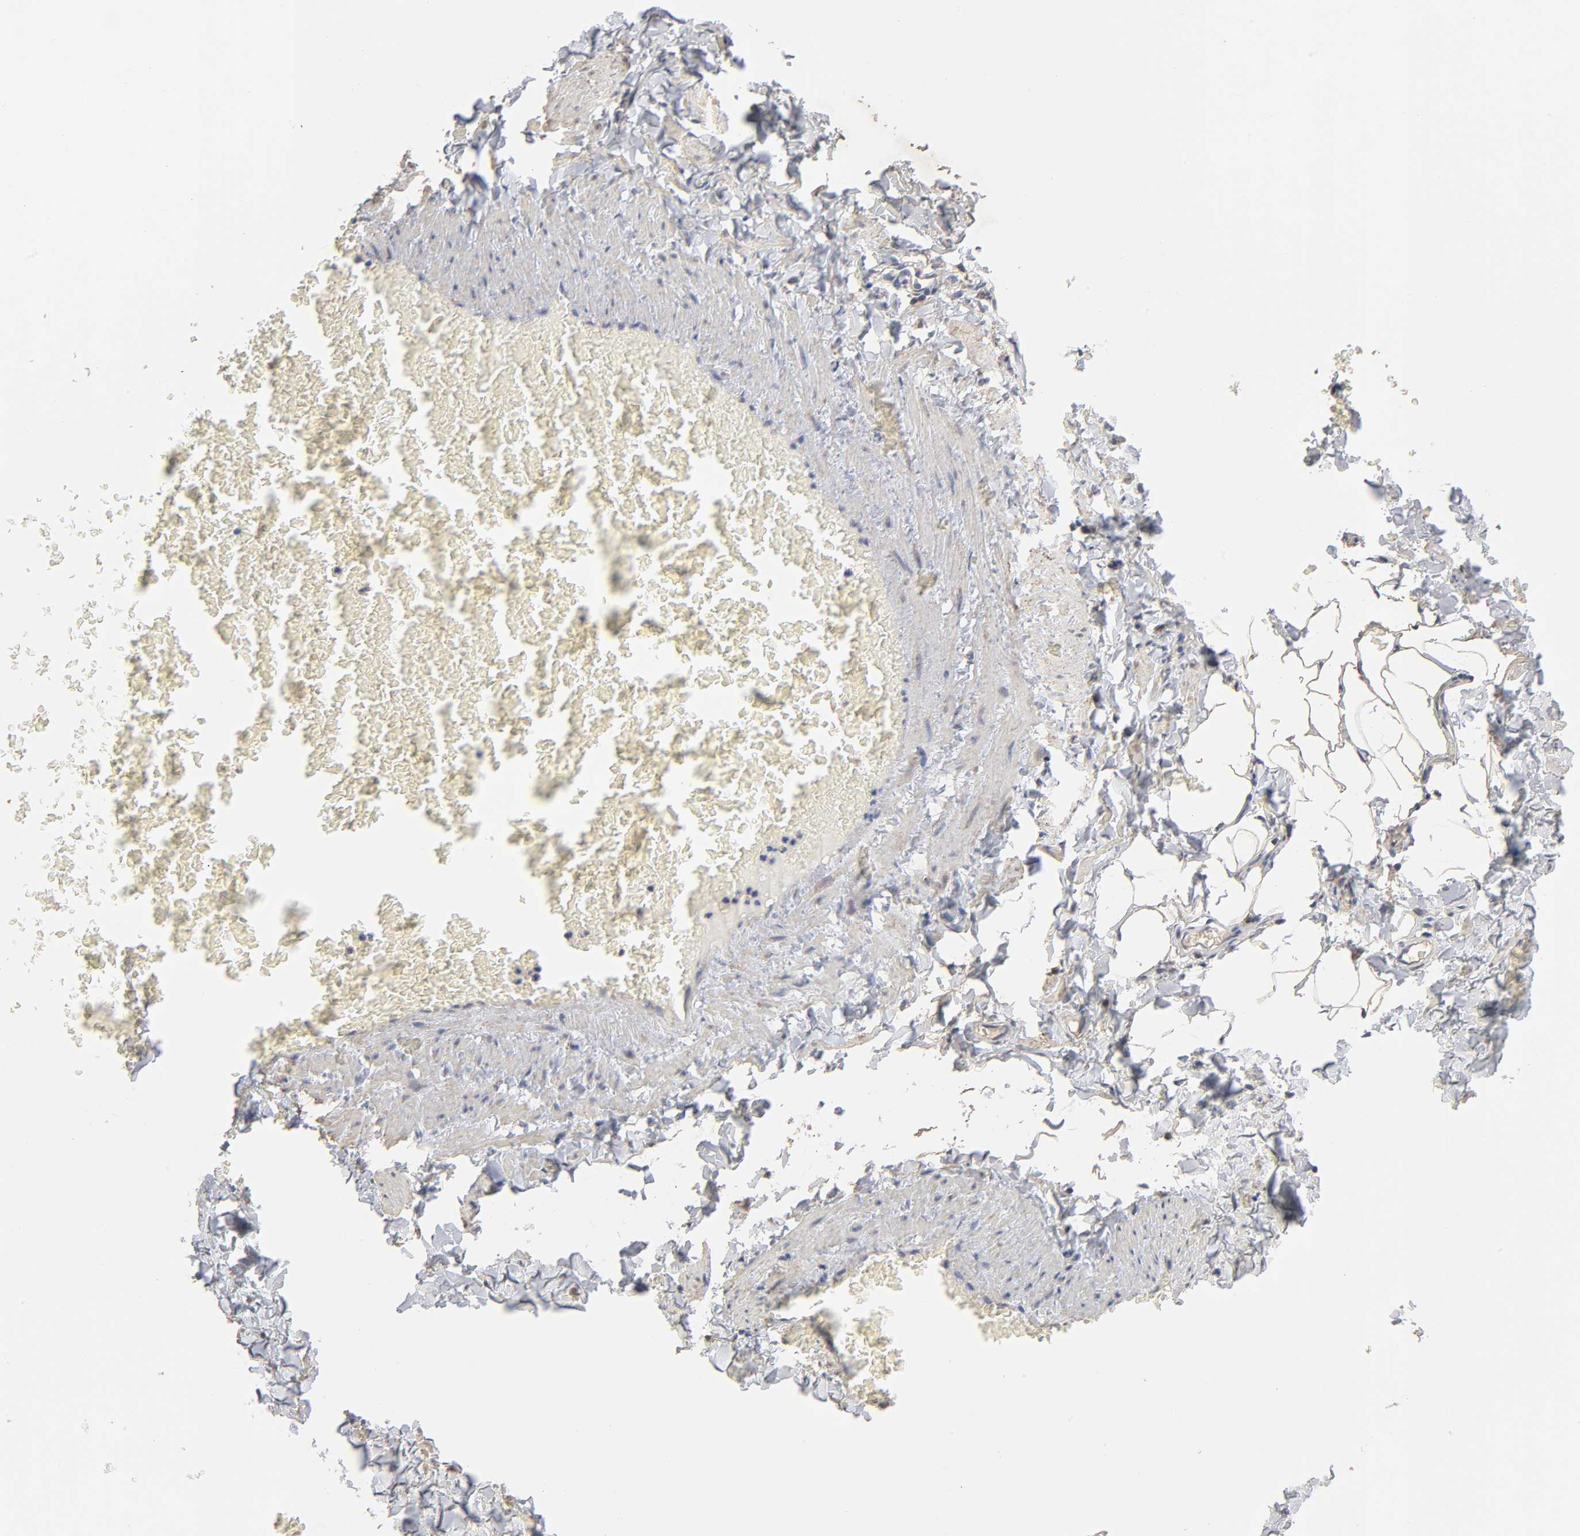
{"staining": {"intensity": "moderate", "quantity": ">75%", "location": "cytoplasmic/membranous"}, "tissue": "adipose tissue", "cell_type": "Adipocytes", "image_type": "normal", "snomed": [{"axis": "morphology", "description": "Normal tissue, NOS"}, {"axis": "topography", "description": "Vascular tissue"}], "caption": "Protein staining of normal adipose tissue demonstrates moderate cytoplasmic/membranous staining in about >75% of adipocytes. Immunohistochemistry (ihc) stains the protein of interest in brown and the nuclei are stained blue.", "gene": "CYCS", "patient": {"sex": "male", "age": 41}}